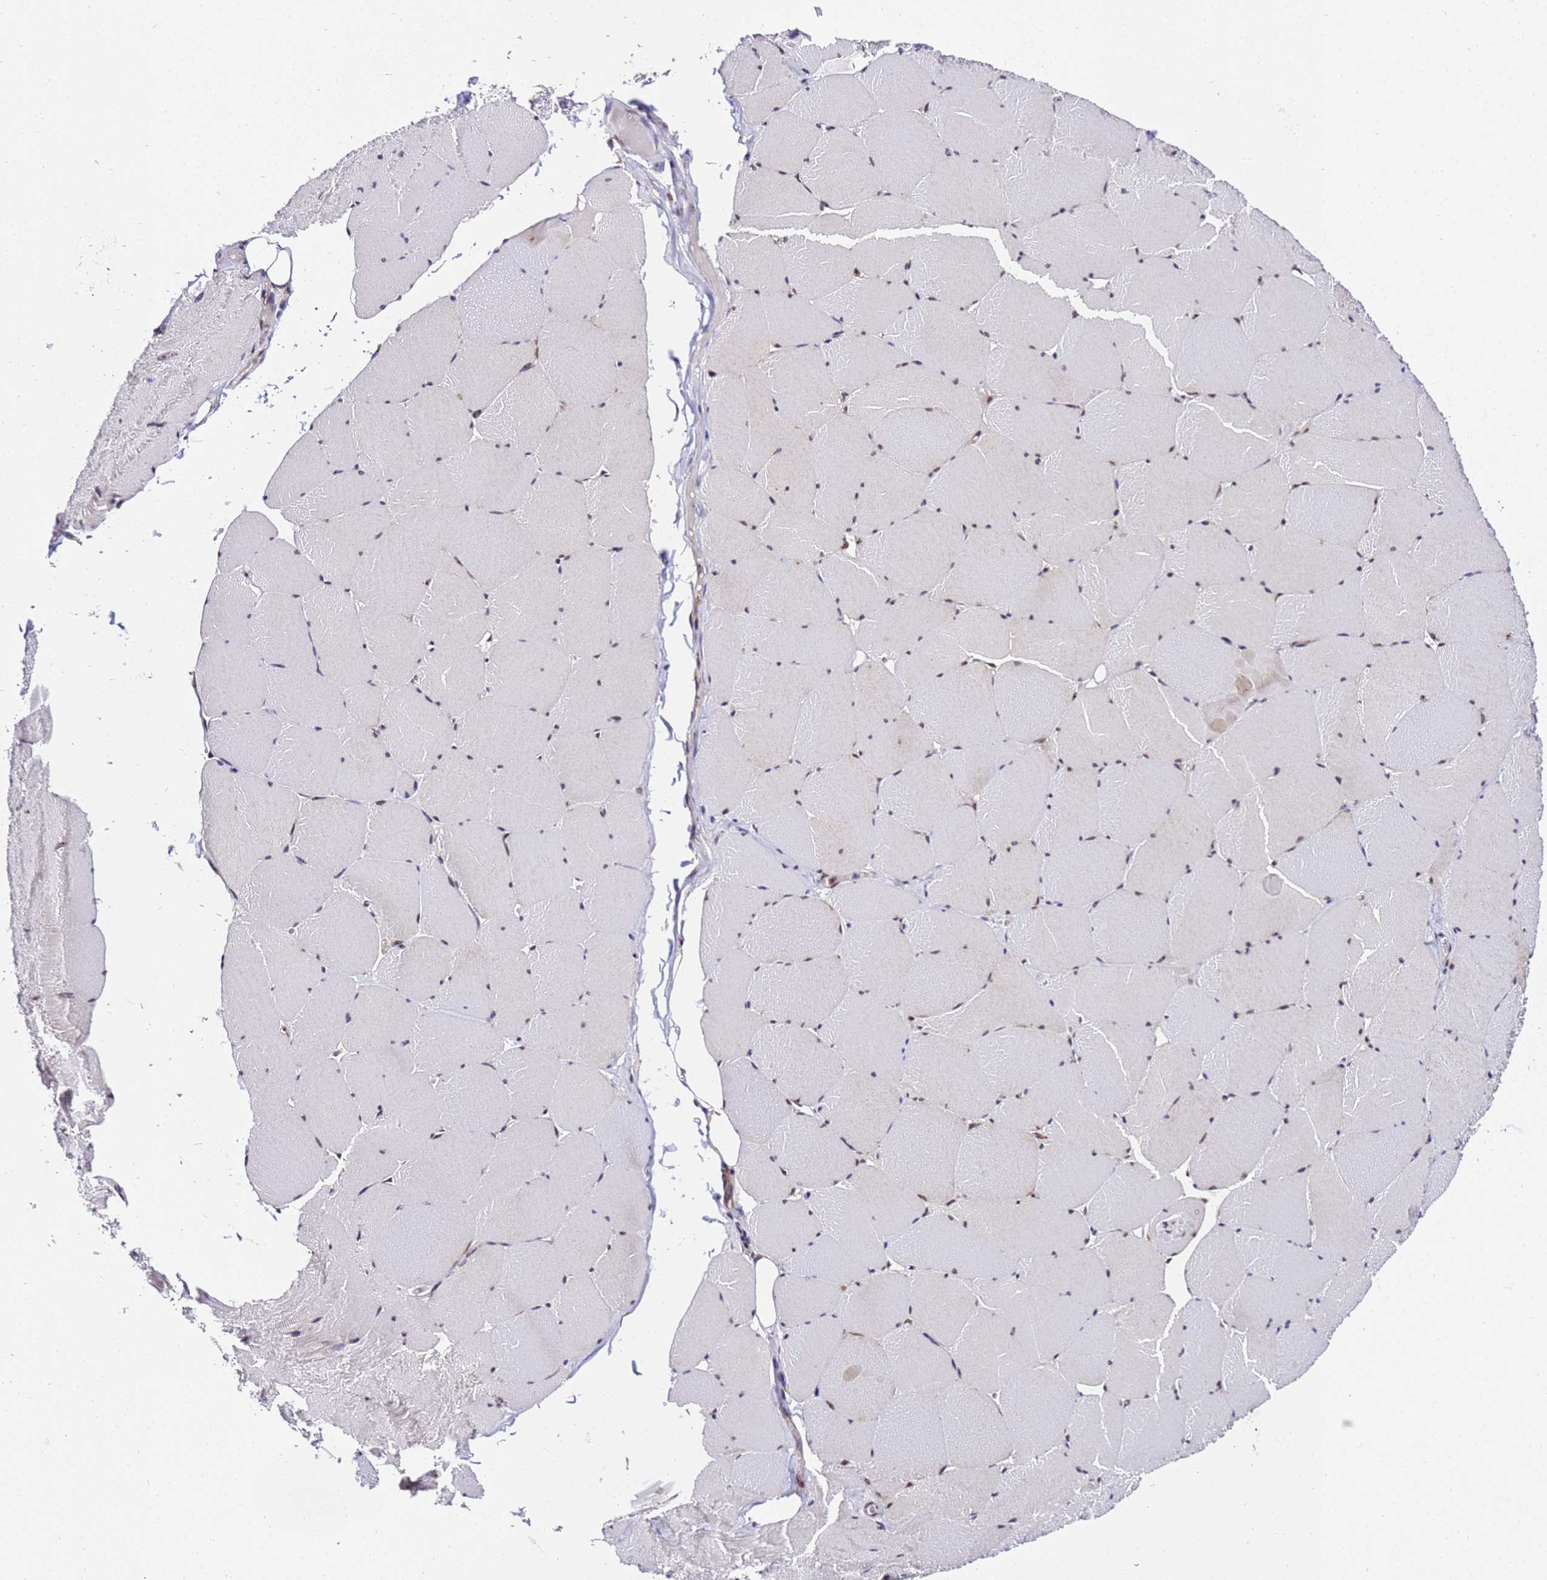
{"staining": {"intensity": "moderate", "quantity": "25%-75%", "location": "cytoplasmic/membranous,nuclear"}, "tissue": "skeletal muscle", "cell_type": "Myocytes", "image_type": "normal", "snomed": [{"axis": "morphology", "description": "Normal tissue, NOS"}, {"axis": "topography", "description": "Skeletal muscle"}, {"axis": "topography", "description": "Head-Neck"}], "caption": "Skeletal muscle stained with immunohistochemistry (IHC) shows moderate cytoplasmic/membranous,nuclear staining in about 25%-75% of myocytes.", "gene": "SLX4IP", "patient": {"sex": "male", "age": 66}}